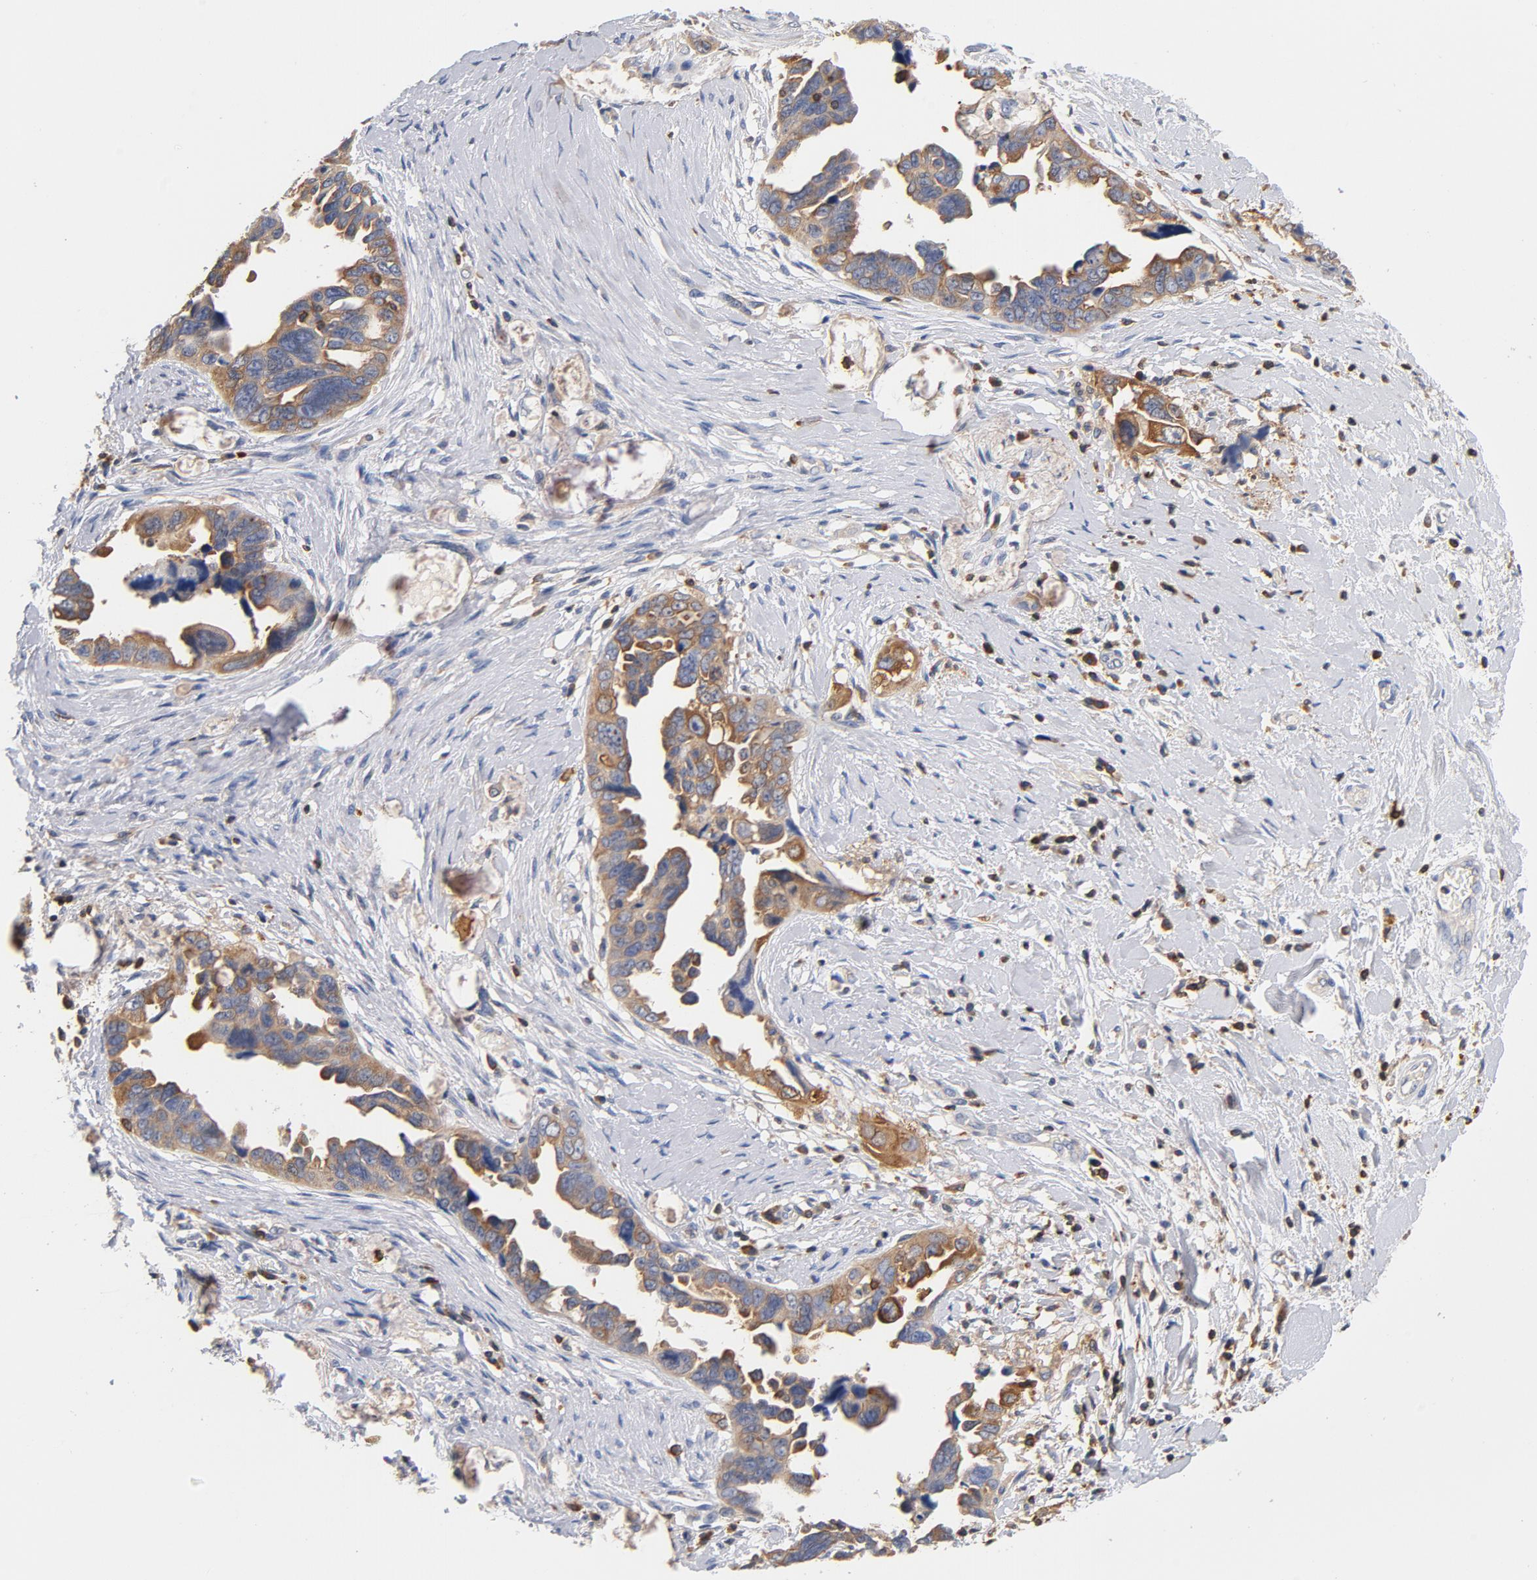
{"staining": {"intensity": "moderate", "quantity": ">75%", "location": "cytoplasmic/membranous"}, "tissue": "ovarian cancer", "cell_type": "Tumor cells", "image_type": "cancer", "snomed": [{"axis": "morphology", "description": "Cystadenocarcinoma, serous, NOS"}, {"axis": "topography", "description": "Ovary"}], "caption": "A histopathology image showing moderate cytoplasmic/membranous staining in about >75% of tumor cells in ovarian cancer (serous cystadenocarcinoma), as visualized by brown immunohistochemical staining.", "gene": "EZR", "patient": {"sex": "female", "age": 63}}